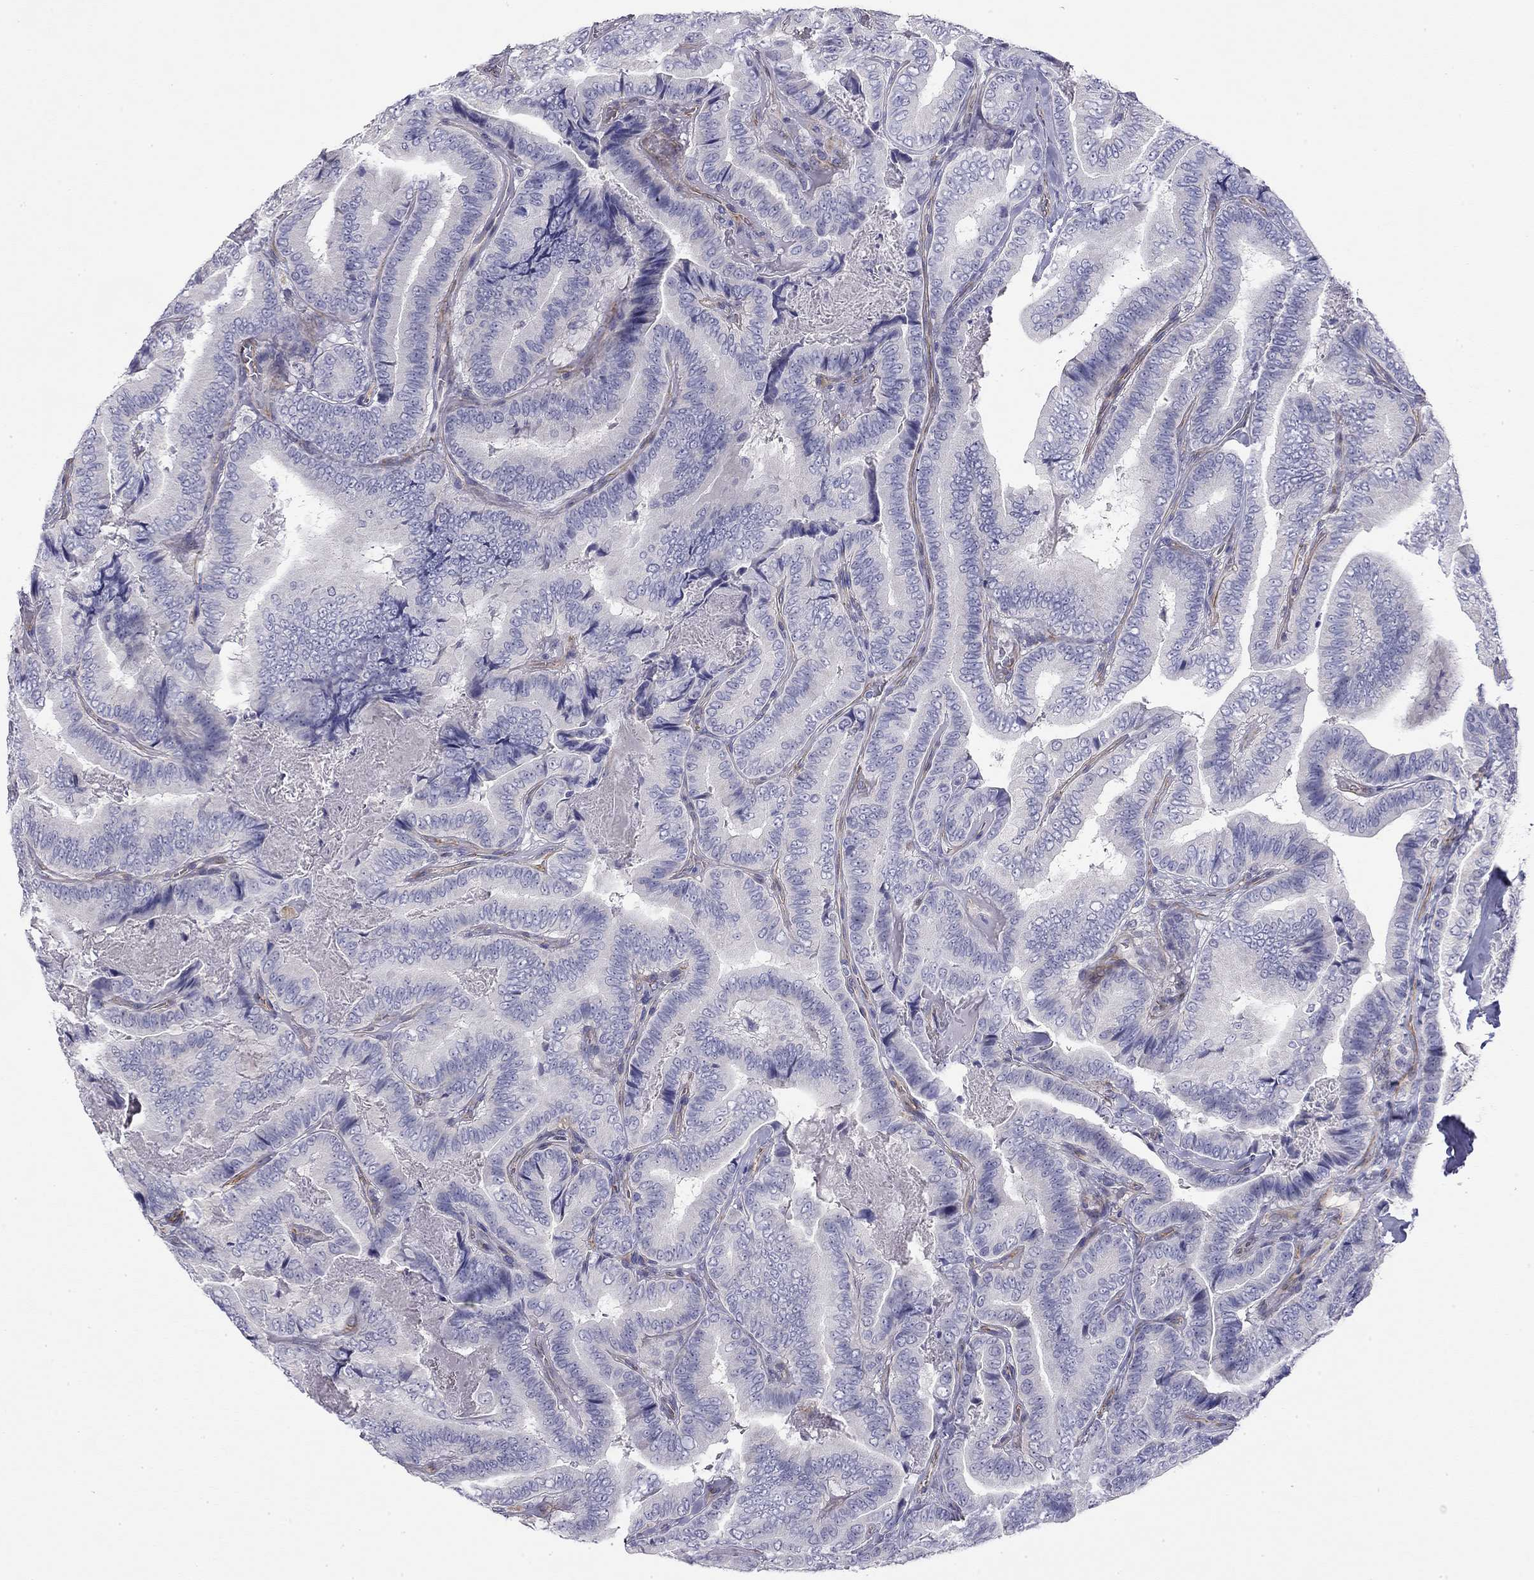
{"staining": {"intensity": "negative", "quantity": "none", "location": "none"}, "tissue": "thyroid cancer", "cell_type": "Tumor cells", "image_type": "cancer", "snomed": [{"axis": "morphology", "description": "Papillary adenocarcinoma, NOS"}, {"axis": "topography", "description": "Thyroid gland"}], "caption": "A photomicrograph of thyroid papillary adenocarcinoma stained for a protein shows no brown staining in tumor cells.", "gene": "RTL1", "patient": {"sex": "male", "age": 61}}